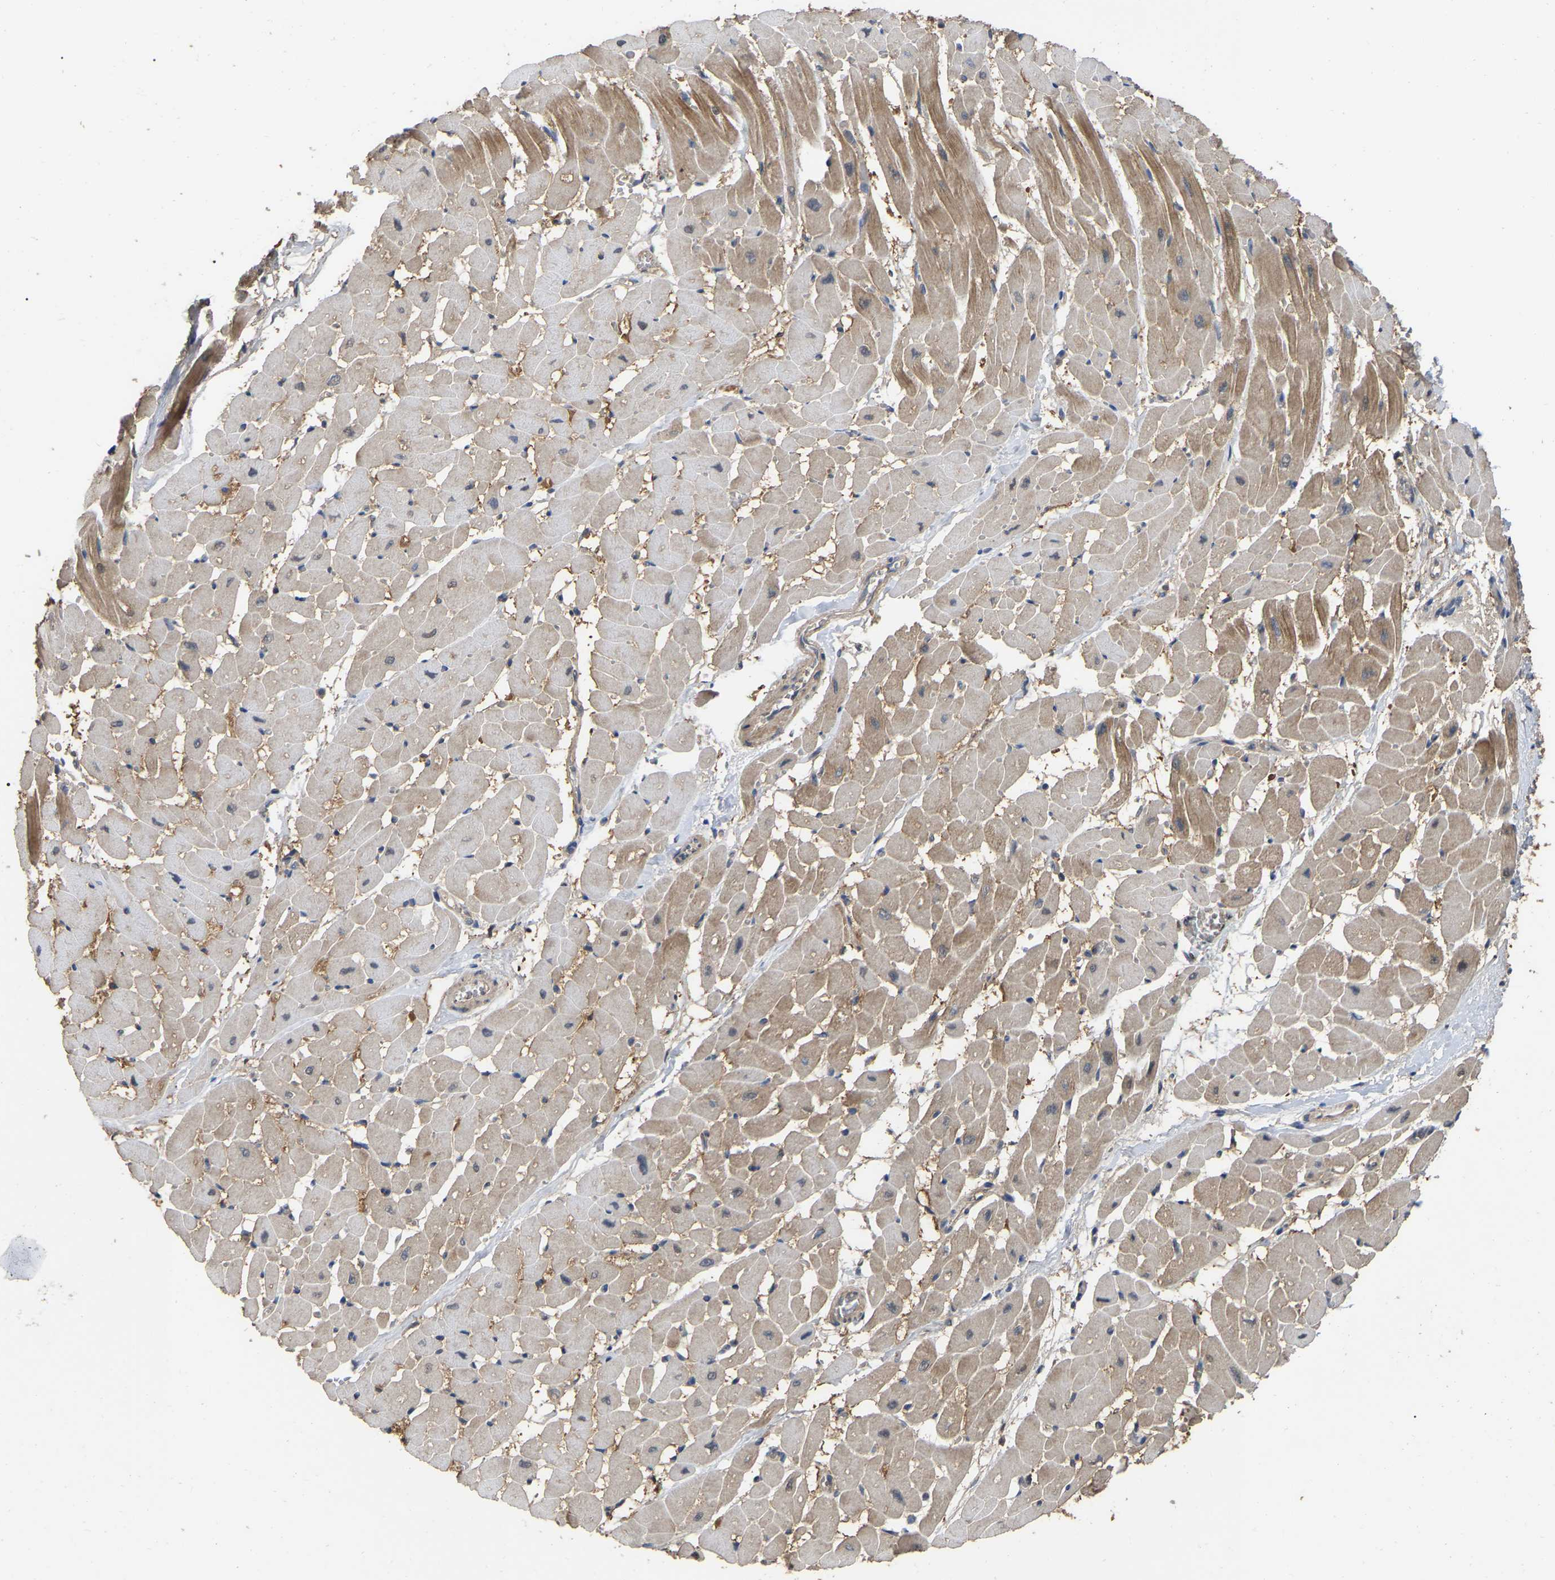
{"staining": {"intensity": "moderate", "quantity": "25%-75%", "location": "cytoplasmic/membranous"}, "tissue": "heart muscle", "cell_type": "Cardiomyocytes", "image_type": "normal", "snomed": [{"axis": "morphology", "description": "Normal tissue, NOS"}, {"axis": "topography", "description": "Heart"}], "caption": "Immunohistochemical staining of normal human heart muscle demonstrates 25%-75% levels of moderate cytoplasmic/membranous protein staining in about 25%-75% of cardiomyocytes. (DAB IHC, brown staining for protein, blue staining for nuclei).", "gene": "FAM219A", "patient": {"sex": "male", "age": 45}}